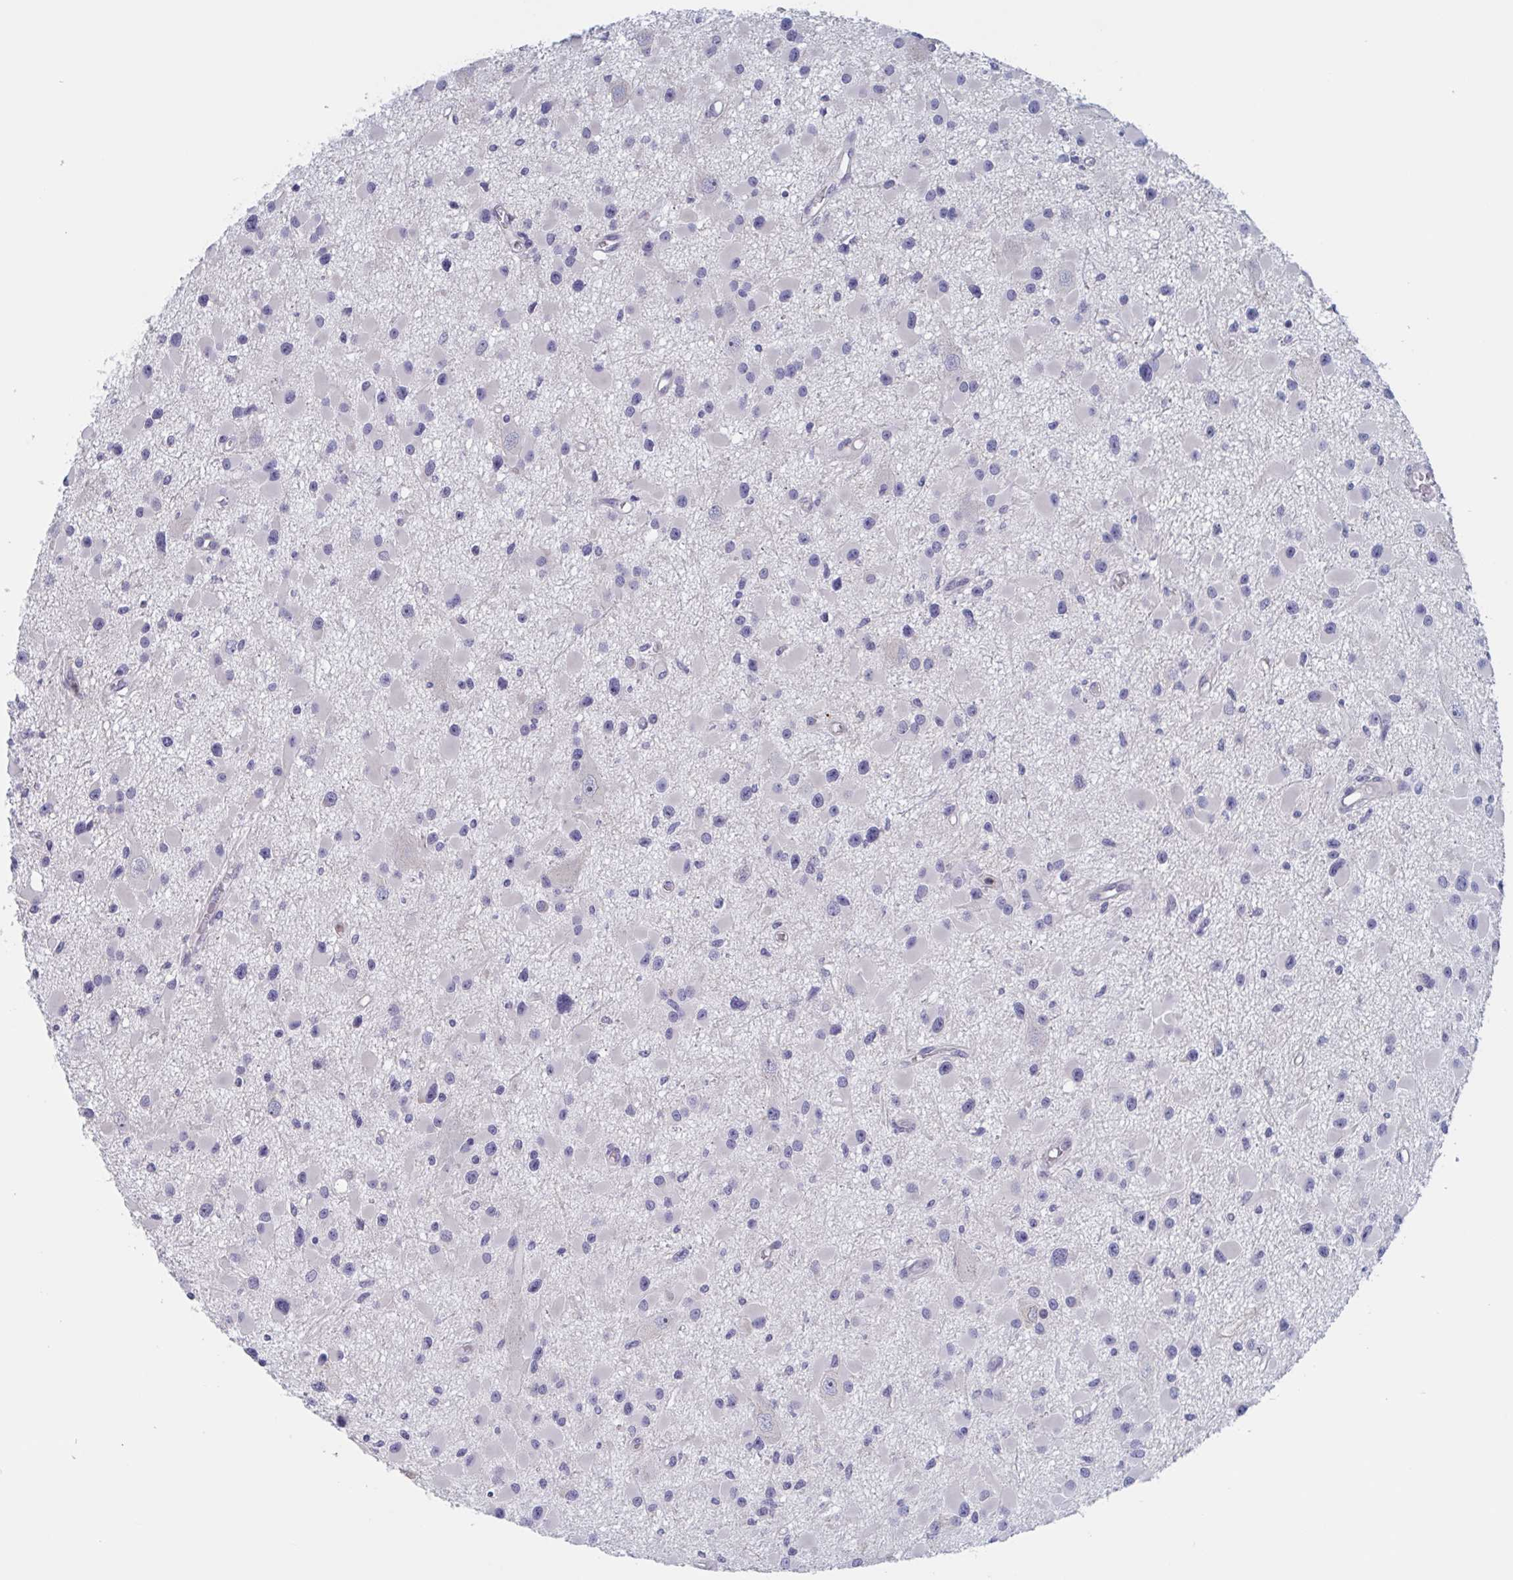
{"staining": {"intensity": "negative", "quantity": "none", "location": "none"}, "tissue": "glioma", "cell_type": "Tumor cells", "image_type": "cancer", "snomed": [{"axis": "morphology", "description": "Glioma, malignant, High grade"}, {"axis": "topography", "description": "Brain"}], "caption": "Tumor cells show no significant protein expression in malignant glioma (high-grade).", "gene": "ST14", "patient": {"sex": "male", "age": 54}}